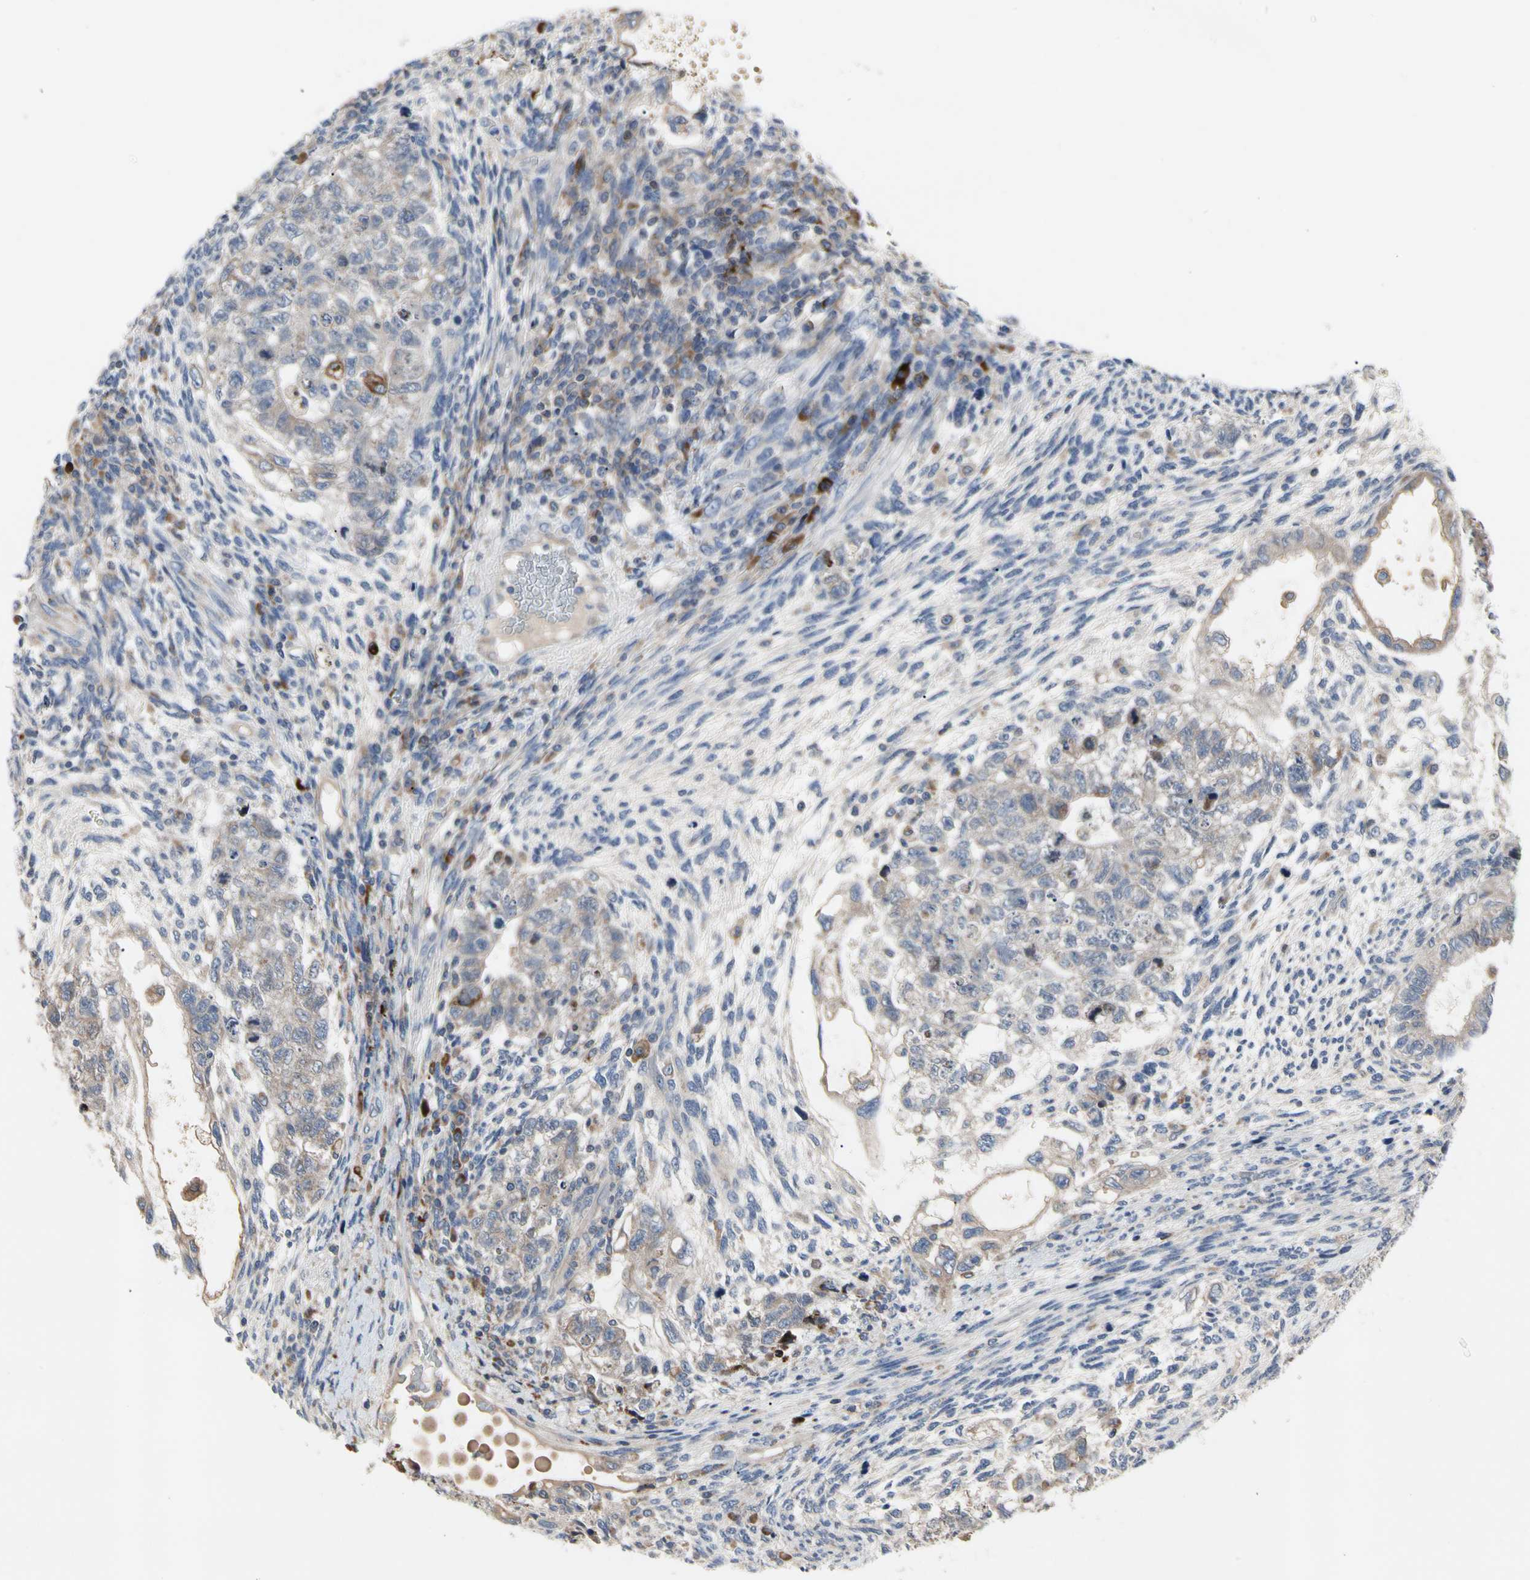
{"staining": {"intensity": "weak", "quantity": ">75%", "location": "cytoplasmic/membranous"}, "tissue": "testis cancer", "cell_type": "Tumor cells", "image_type": "cancer", "snomed": [{"axis": "morphology", "description": "Normal tissue, NOS"}, {"axis": "morphology", "description": "Carcinoma, Embryonal, NOS"}, {"axis": "topography", "description": "Testis"}], "caption": "Immunohistochemical staining of human embryonal carcinoma (testis) exhibits weak cytoplasmic/membranous protein staining in about >75% of tumor cells. The staining was performed using DAB, with brown indicating positive protein expression. Nuclei are stained blue with hematoxylin.", "gene": "MMEL1", "patient": {"sex": "male", "age": 36}}